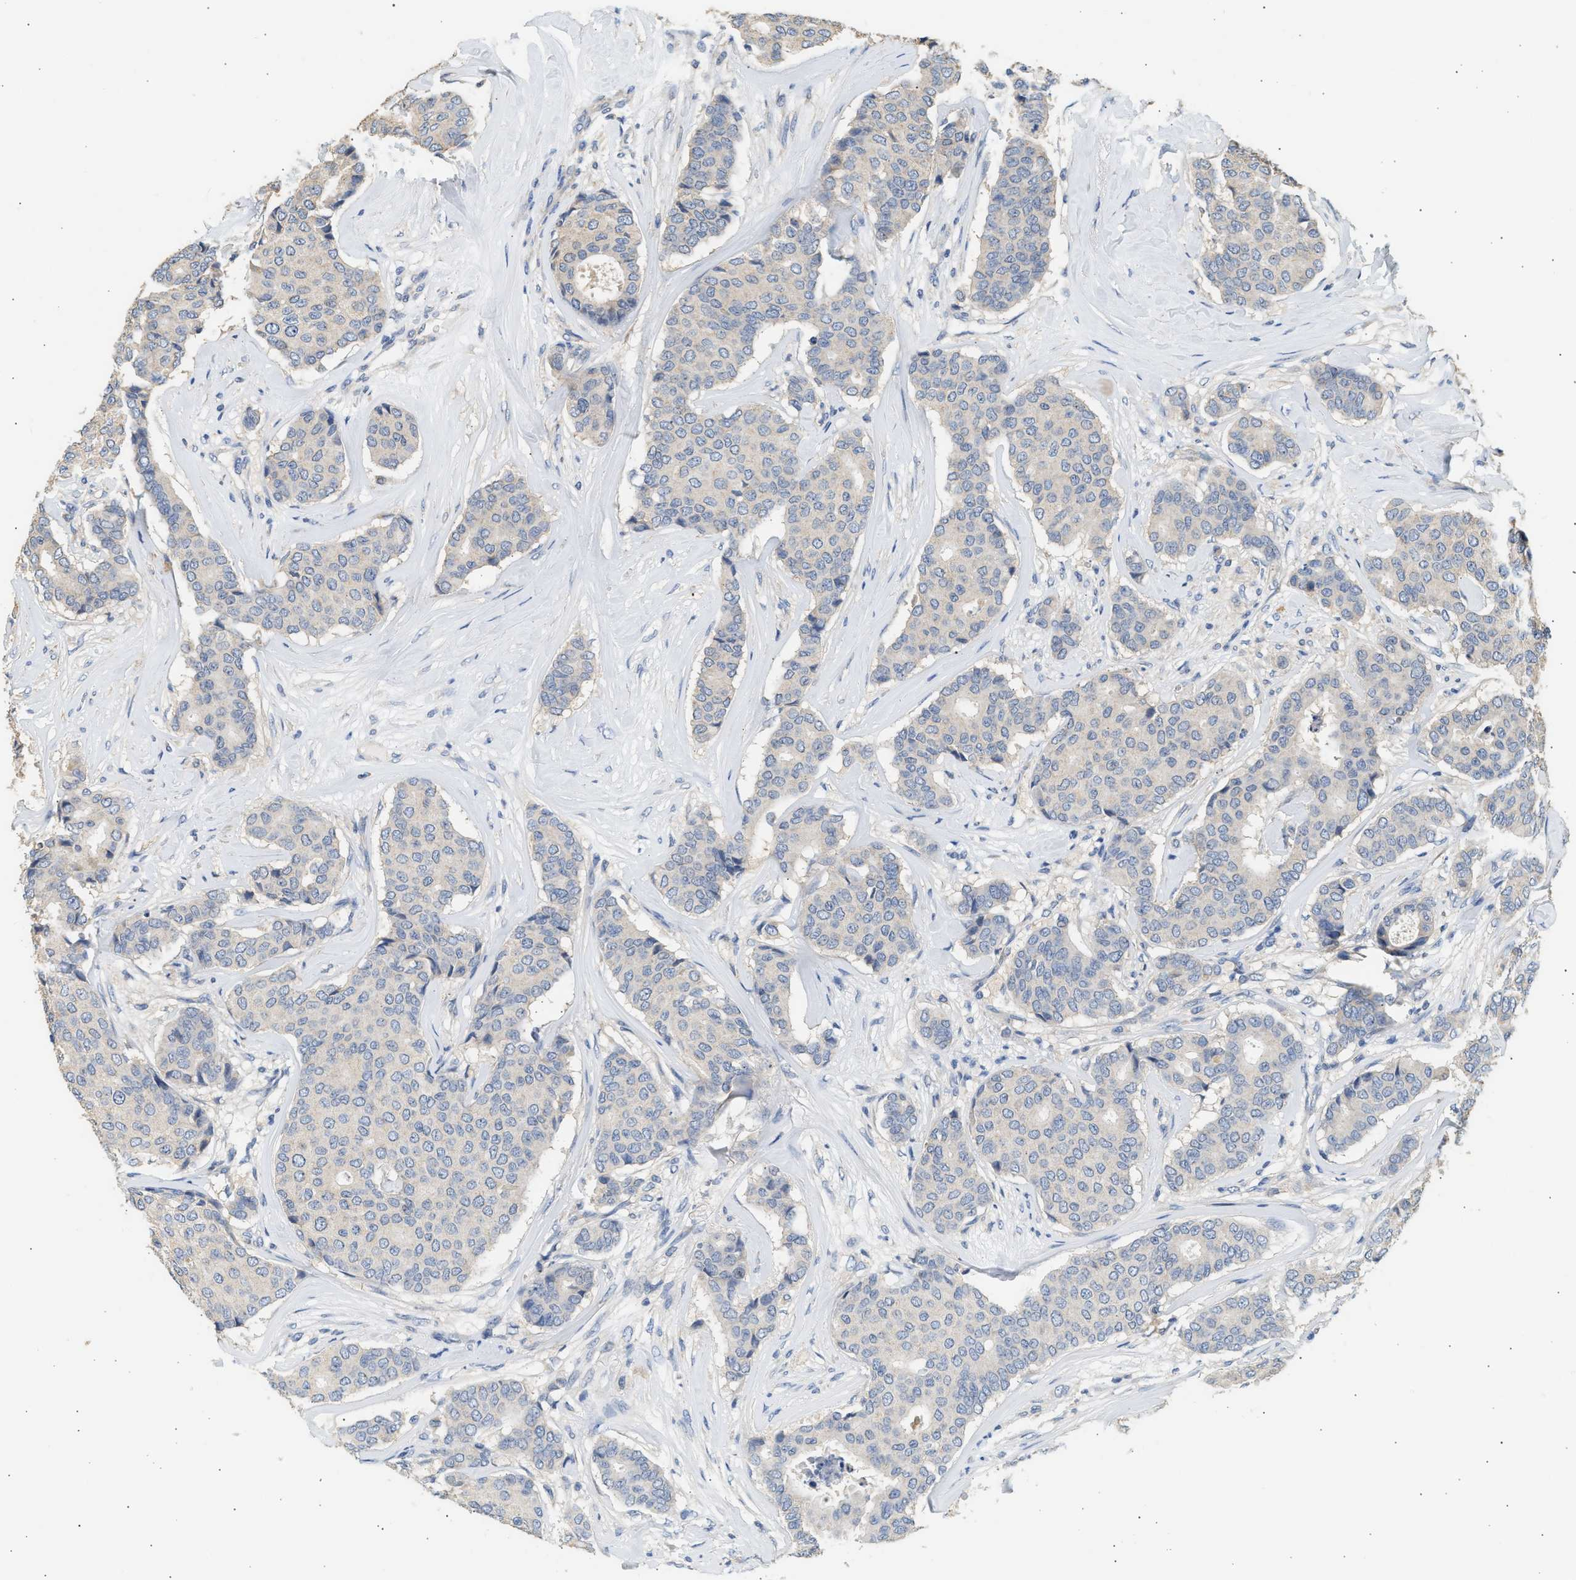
{"staining": {"intensity": "negative", "quantity": "none", "location": "none"}, "tissue": "breast cancer", "cell_type": "Tumor cells", "image_type": "cancer", "snomed": [{"axis": "morphology", "description": "Duct carcinoma"}, {"axis": "topography", "description": "Breast"}], "caption": "Immunohistochemistry photomicrograph of neoplastic tissue: human invasive ductal carcinoma (breast) stained with DAB (3,3'-diaminobenzidine) shows no significant protein positivity in tumor cells.", "gene": "WDR31", "patient": {"sex": "female", "age": 75}}